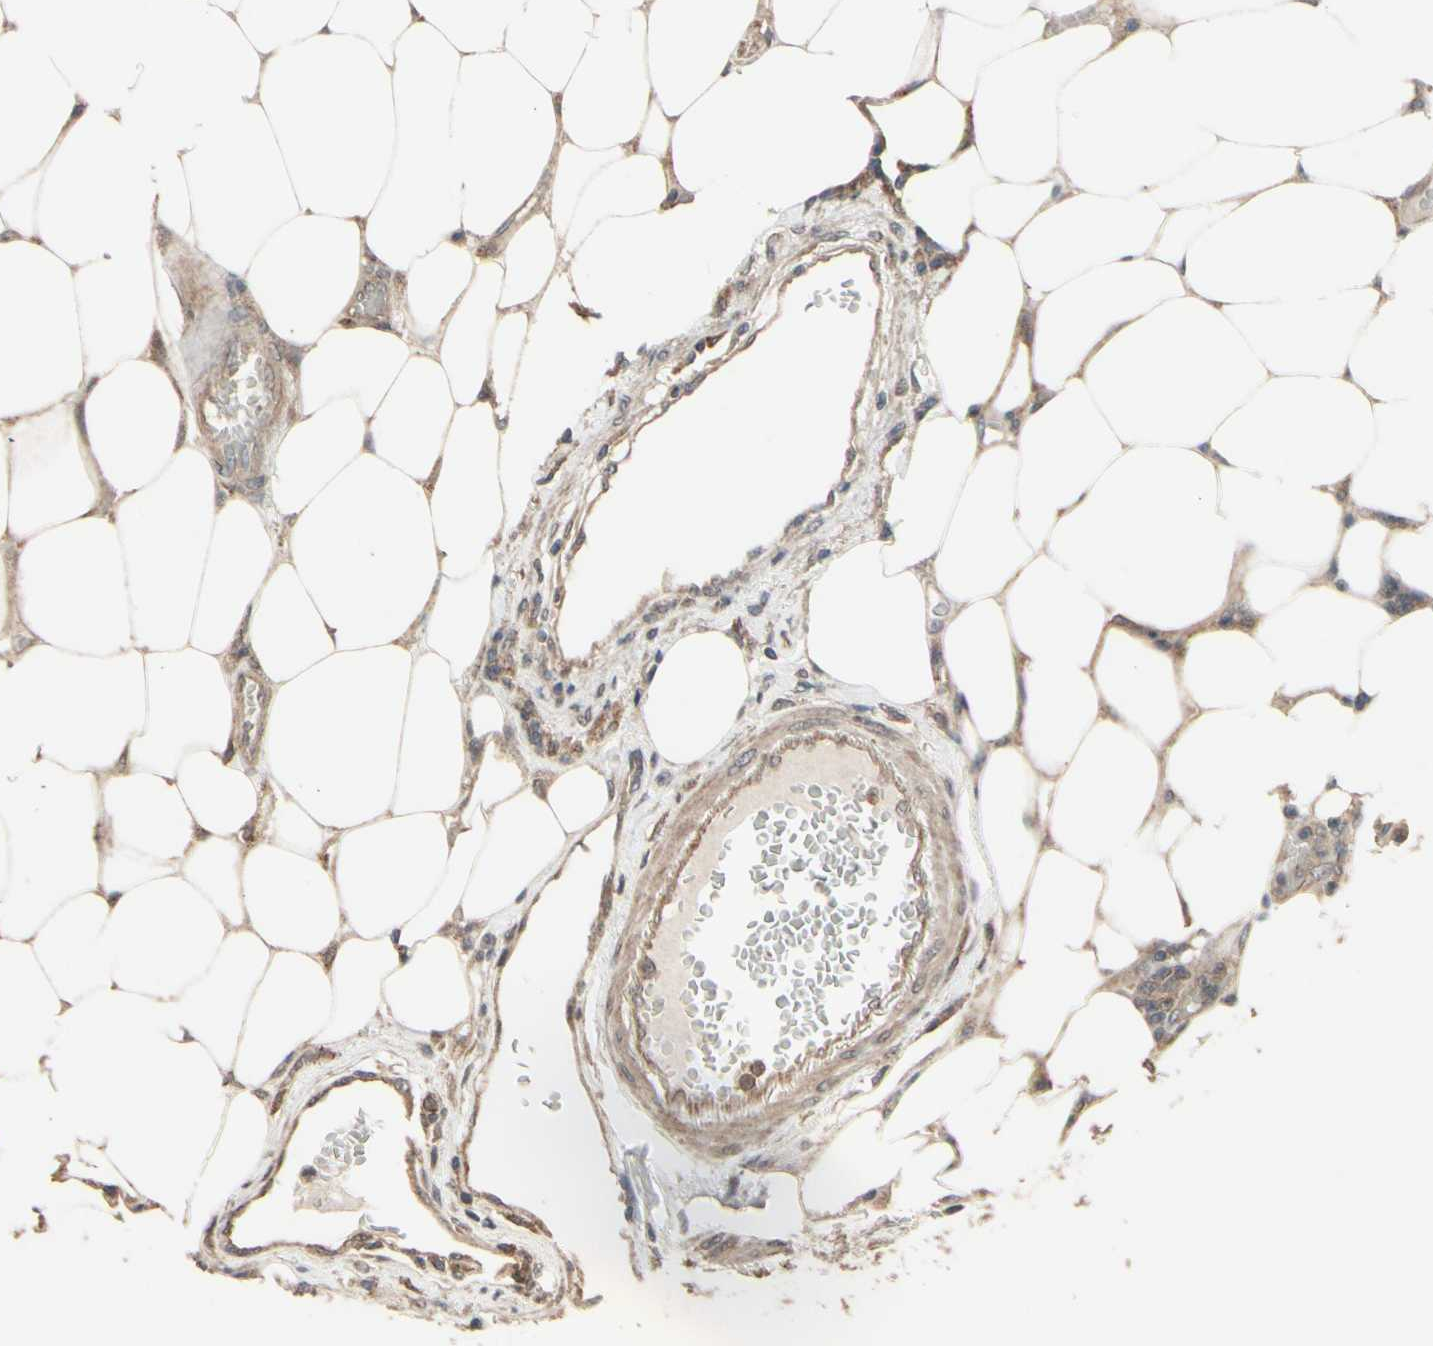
{"staining": {"intensity": "weak", "quantity": "25%-75%", "location": "cytoplasmic/membranous"}, "tissue": "colorectal cancer", "cell_type": "Tumor cells", "image_type": "cancer", "snomed": [{"axis": "morphology", "description": "Adenocarcinoma, NOS"}, {"axis": "topography", "description": "Colon"}], "caption": "Colorectal cancer (adenocarcinoma) tissue exhibits weak cytoplasmic/membranous staining in approximately 25%-75% of tumor cells", "gene": "CSF1R", "patient": {"sex": "female", "age": 86}}